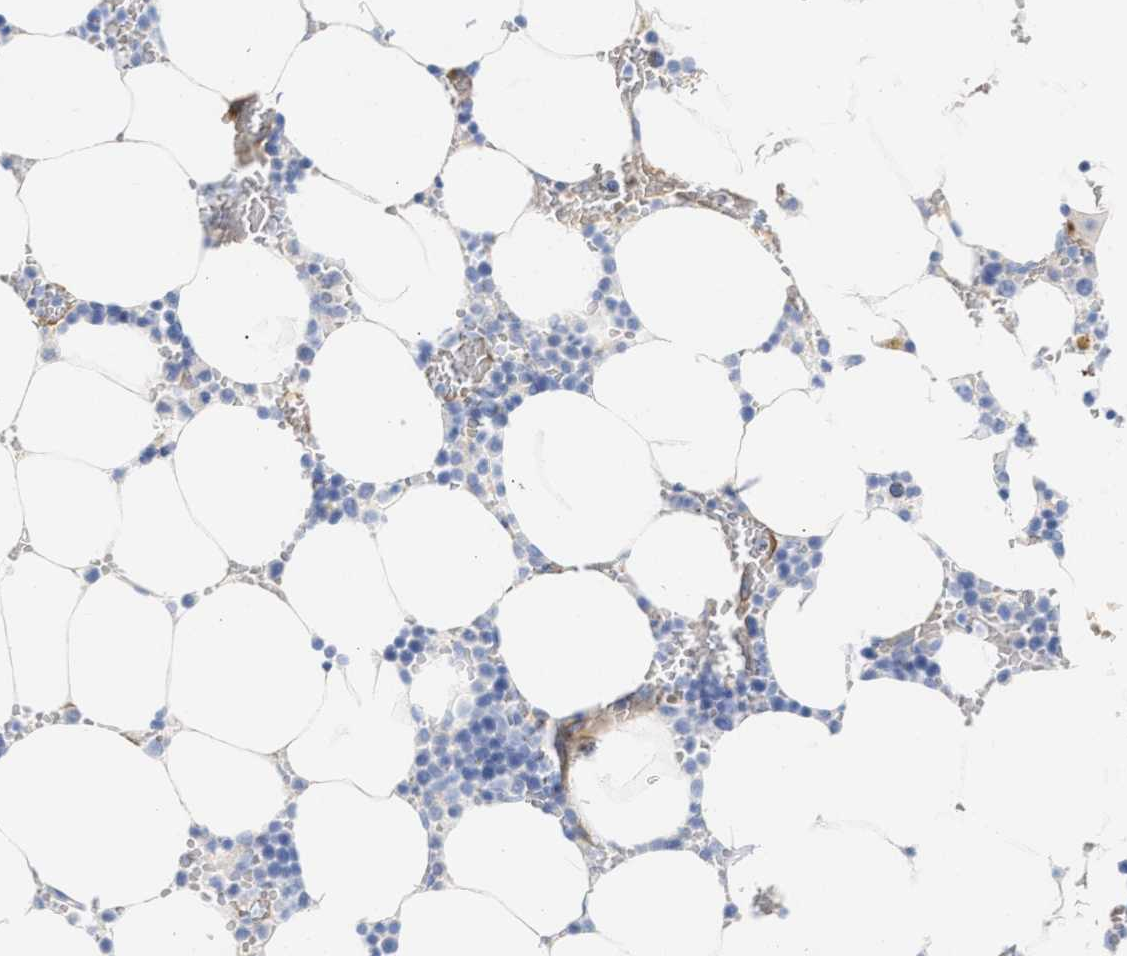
{"staining": {"intensity": "negative", "quantity": "none", "location": "none"}, "tissue": "bone marrow", "cell_type": "Hematopoietic cells", "image_type": "normal", "snomed": [{"axis": "morphology", "description": "Normal tissue, NOS"}, {"axis": "topography", "description": "Bone marrow"}], "caption": "A high-resolution histopathology image shows immunohistochemistry staining of normal bone marrow, which reveals no significant positivity in hematopoietic cells.", "gene": "AMPH", "patient": {"sex": "male", "age": 70}}